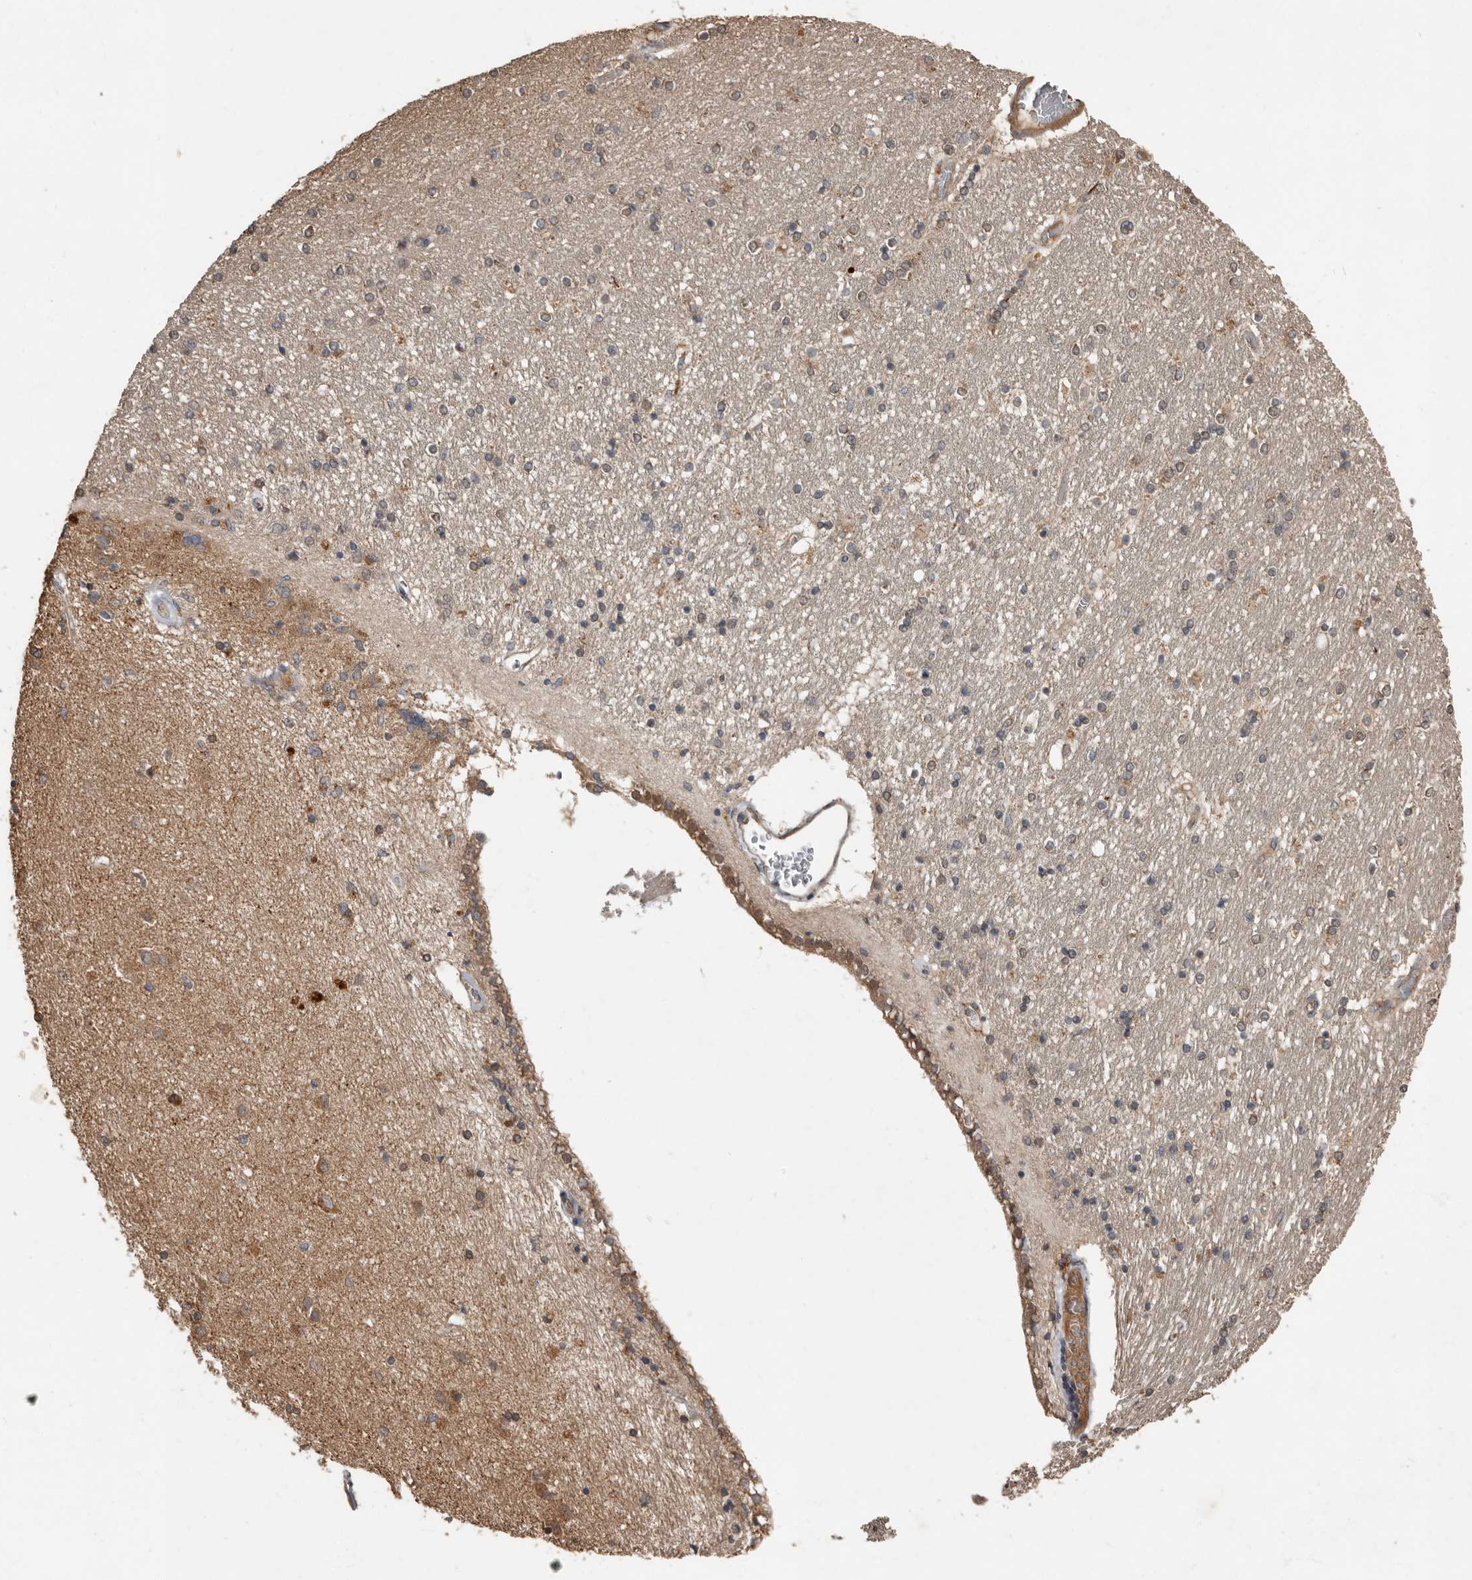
{"staining": {"intensity": "moderate", "quantity": "<25%", "location": "cytoplasmic/membranous"}, "tissue": "hippocampus", "cell_type": "Glial cells", "image_type": "normal", "snomed": [{"axis": "morphology", "description": "Normal tissue, NOS"}, {"axis": "topography", "description": "Hippocampus"}], "caption": "DAB (3,3'-diaminobenzidine) immunohistochemical staining of benign hippocampus reveals moderate cytoplasmic/membranous protein positivity in about <25% of glial cells. (DAB (3,3'-diaminobenzidine) IHC with brightfield microscopy, high magnification).", "gene": "KIF26B", "patient": {"sex": "female", "age": 54}}